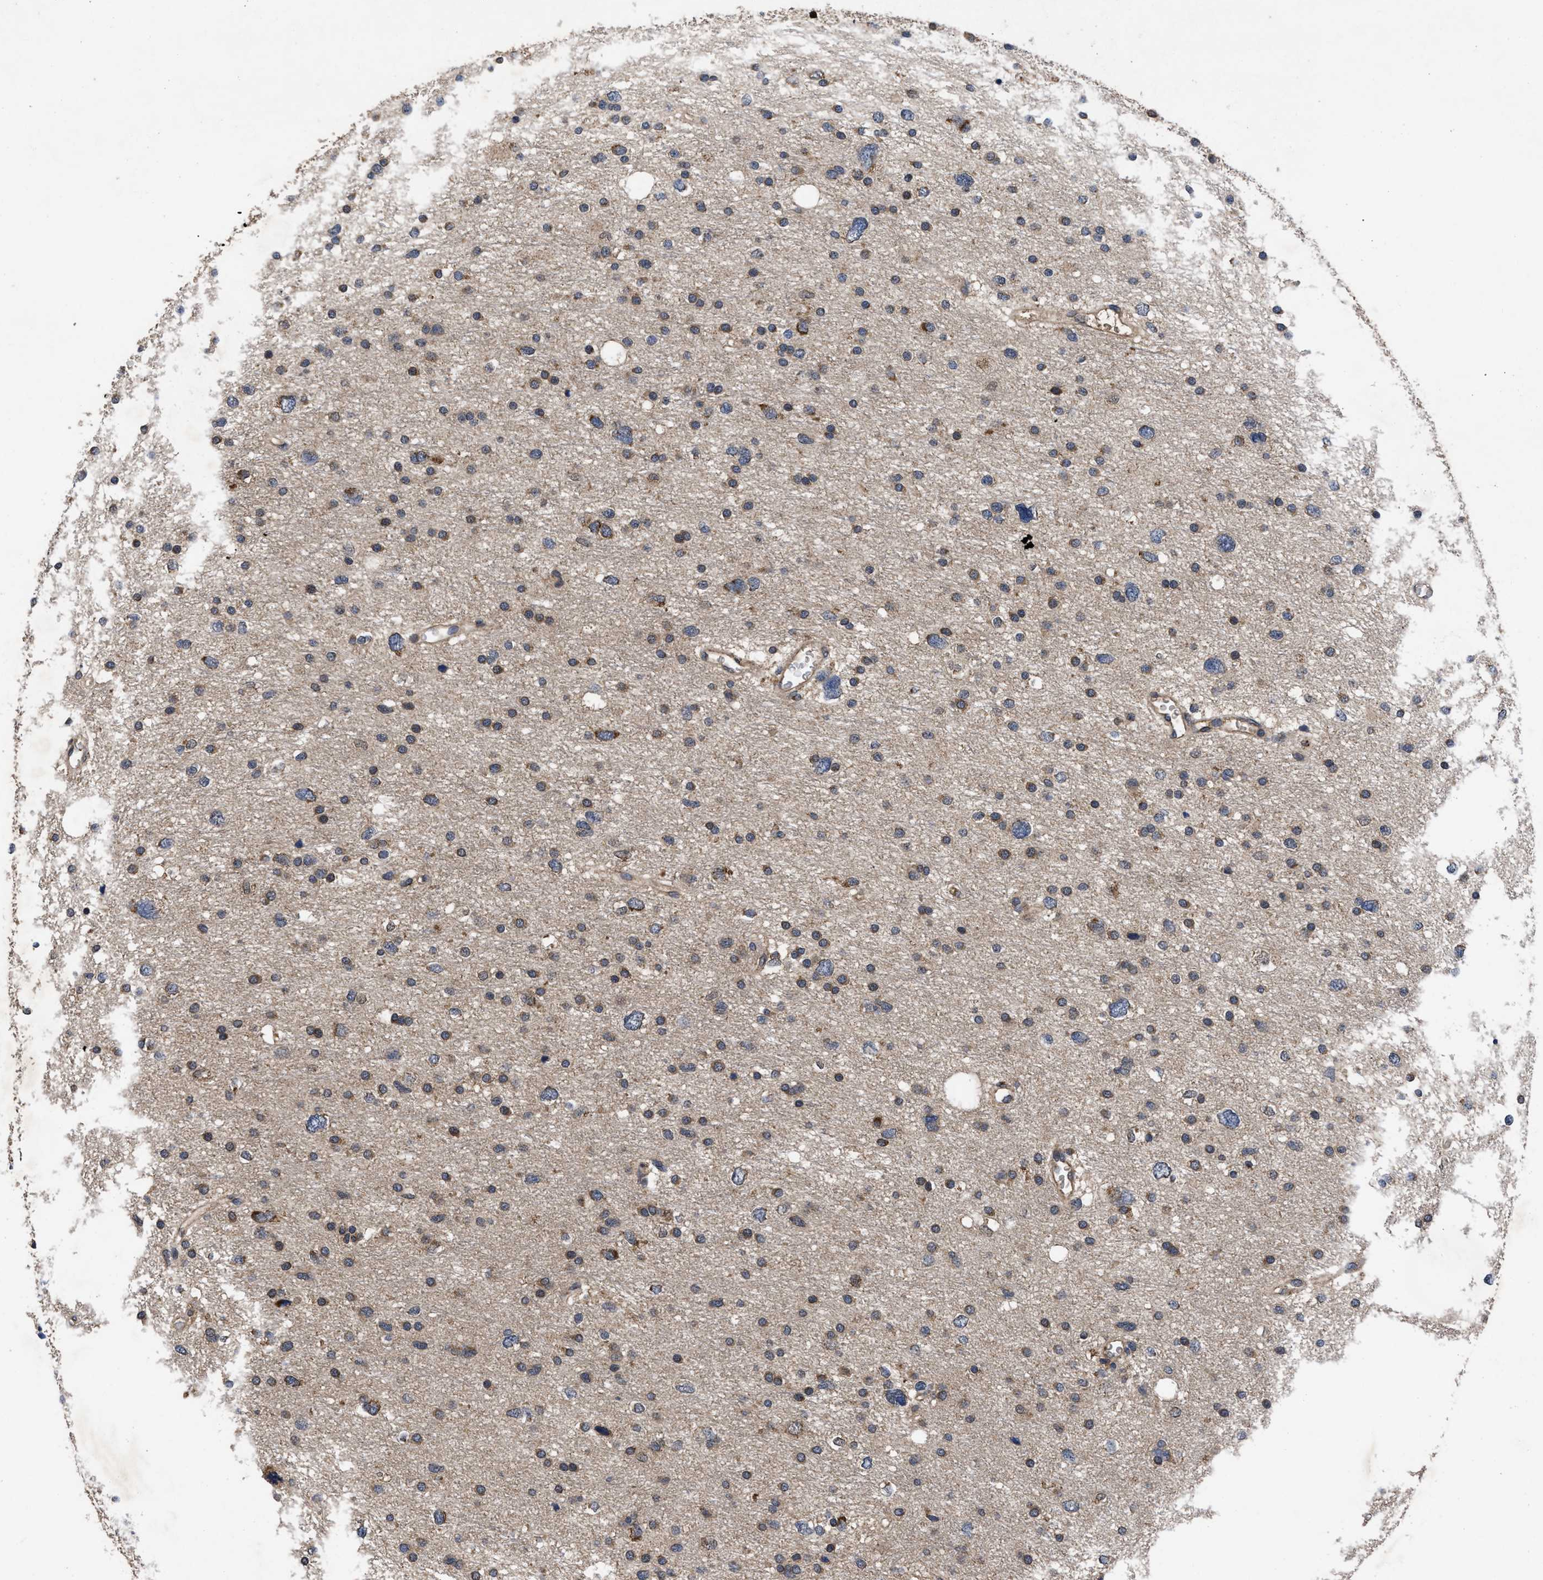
{"staining": {"intensity": "moderate", "quantity": ">75%", "location": "cytoplasmic/membranous"}, "tissue": "glioma", "cell_type": "Tumor cells", "image_type": "cancer", "snomed": [{"axis": "morphology", "description": "Glioma, malignant, Low grade"}, {"axis": "topography", "description": "Brain"}], "caption": "DAB immunohistochemical staining of human glioma displays moderate cytoplasmic/membranous protein staining in about >75% of tumor cells.", "gene": "LRRC3", "patient": {"sex": "female", "age": 37}}